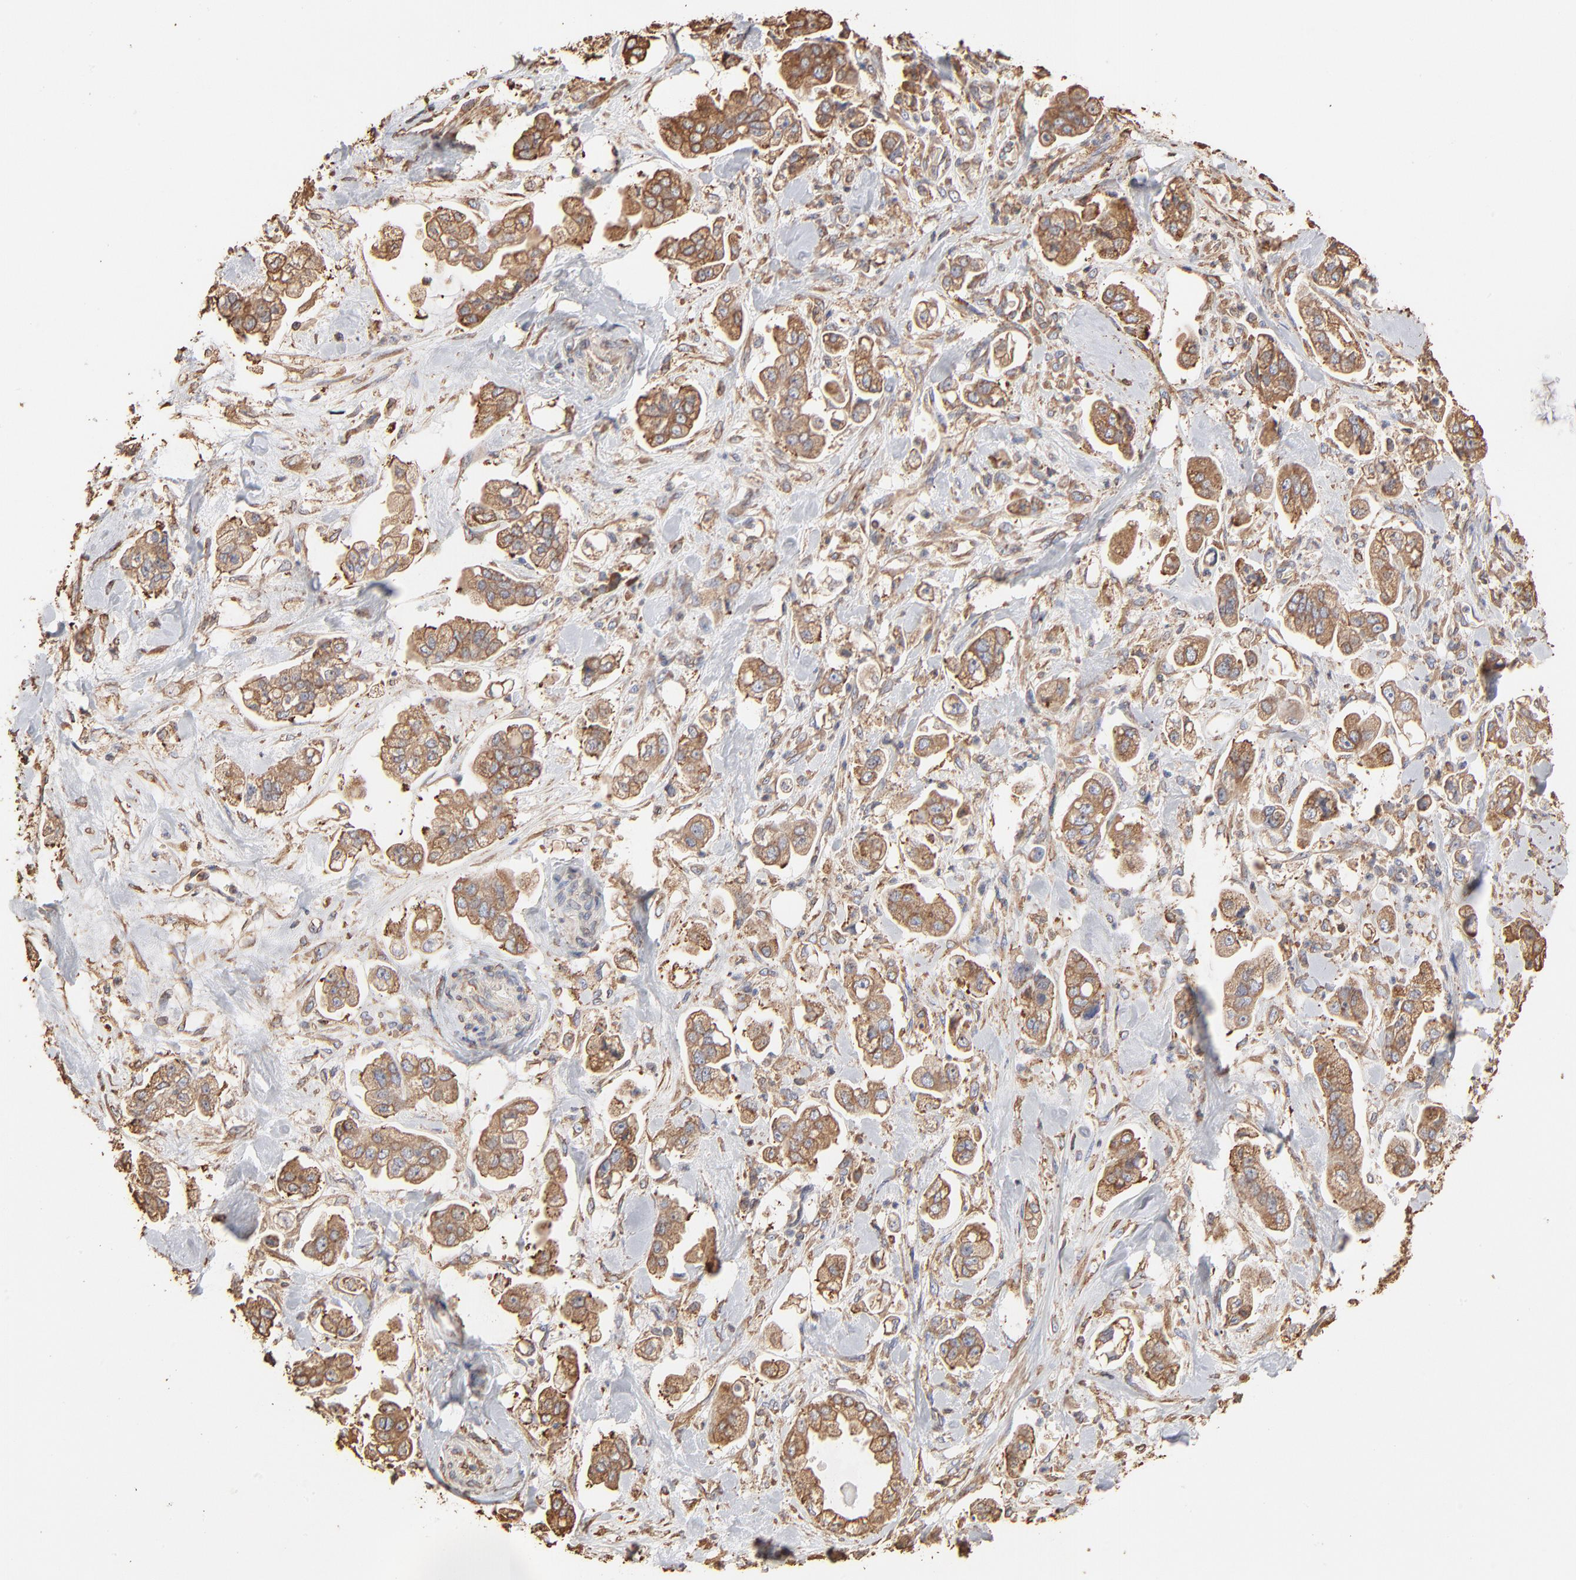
{"staining": {"intensity": "moderate", "quantity": ">75%", "location": "cytoplasmic/membranous"}, "tissue": "stomach cancer", "cell_type": "Tumor cells", "image_type": "cancer", "snomed": [{"axis": "morphology", "description": "Adenocarcinoma, NOS"}, {"axis": "topography", "description": "Stomach"}], "caption": "This is an image of immunohistochemistry staining of stomach adenocarcinoma, which shows moderate staining in the cytoplasmic/membranous of tumor cells.", "gene": "PDIA3", "patient": {"sex": "male", "age": 62}}